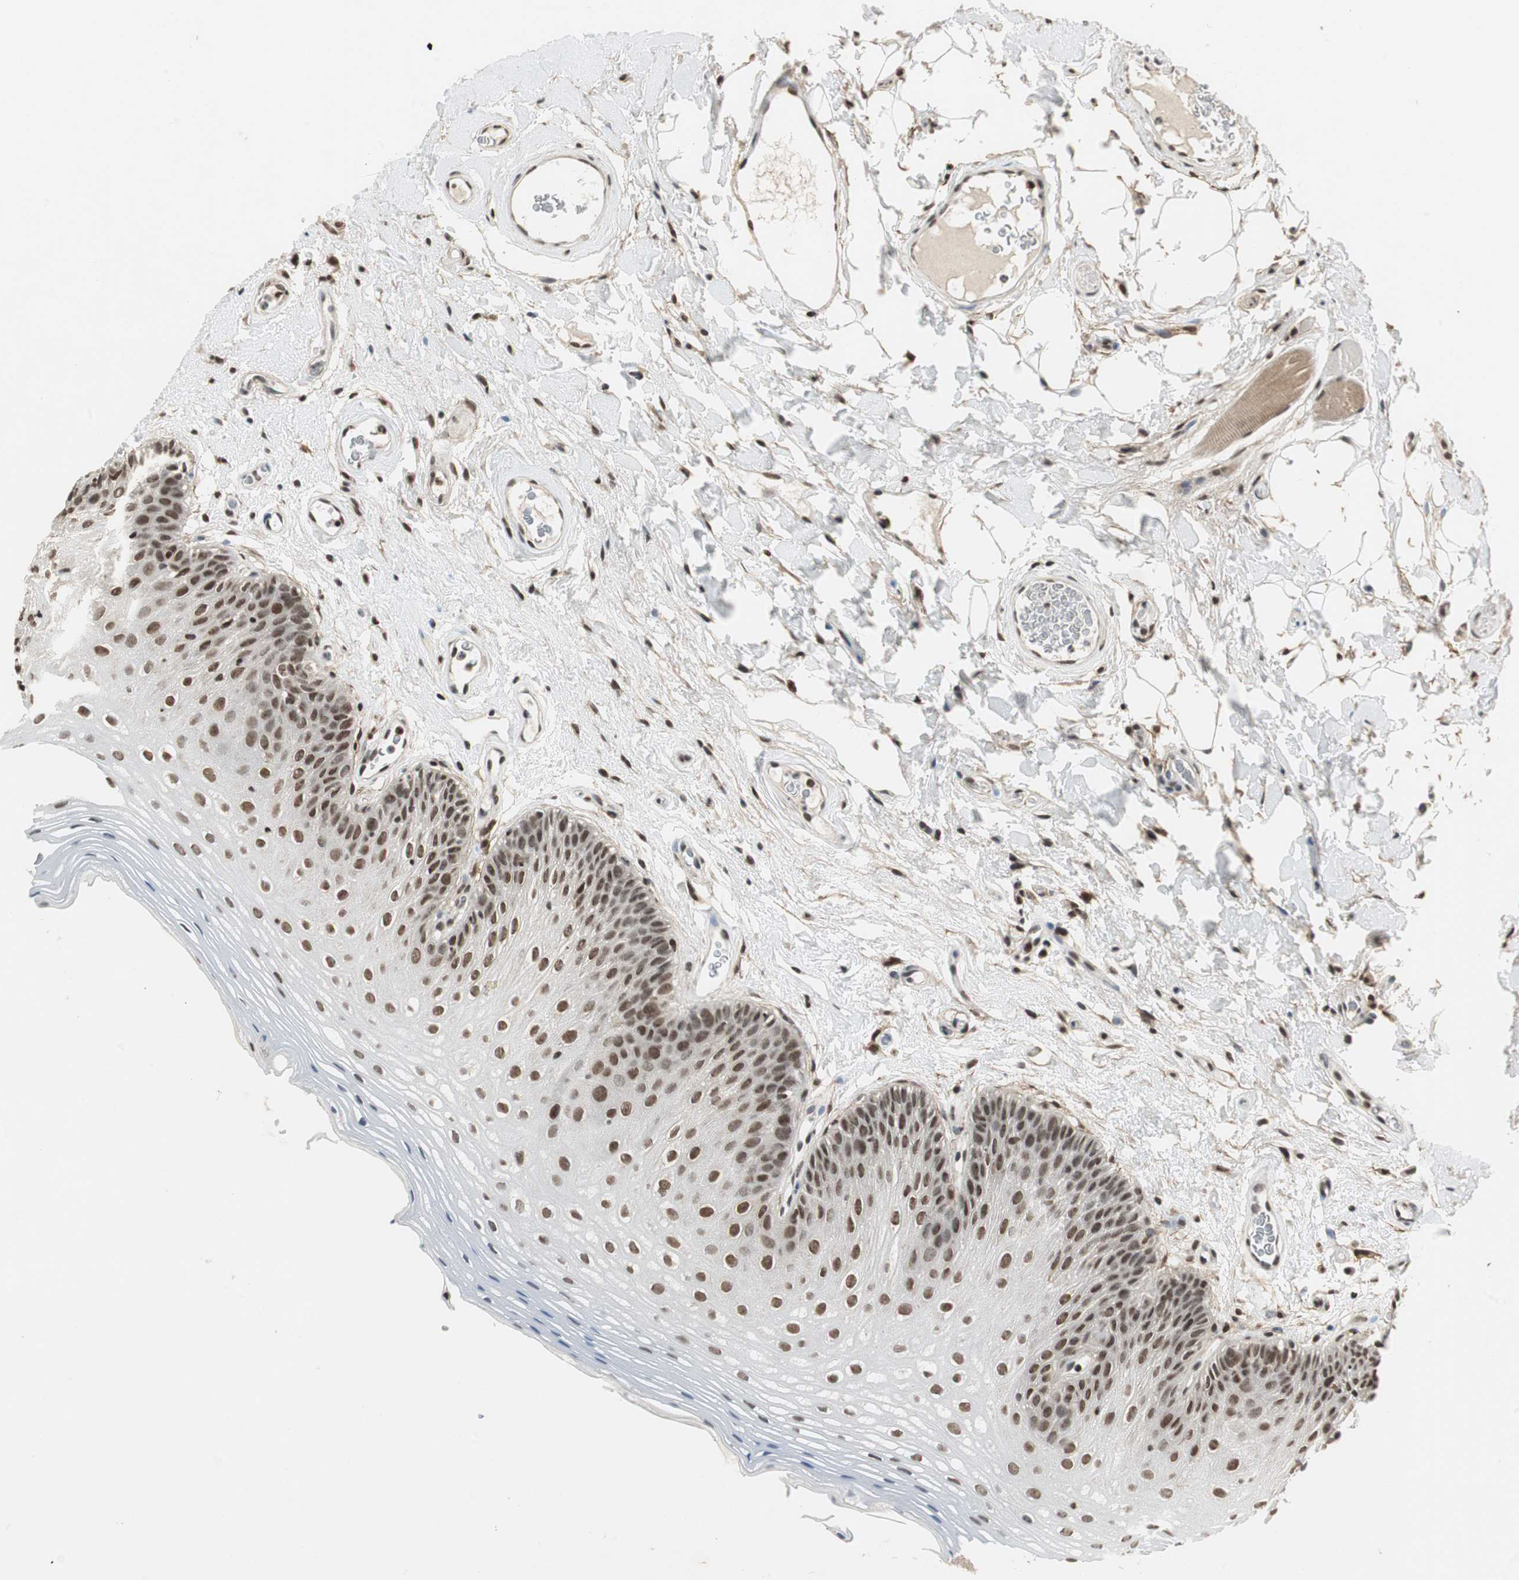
{"staining": {"intensity": "moderate", "quantity": ">75%", "location": "nuclear"}, "tissue": "oral mucosa", "cell_type": "Squamous epithelial cells", "image_type": "normal", "snomed": [{"axis": "morphology", "description": "Normal tissue, NOS"}, {"axis": "morphology", "description": "Squamous cell carcinoma, NOS"}, {"axis": "topography", "description": "Skeletal muscle"}, {"axis": "topography", "description": "Oral tissue"}], "caption": "Immunohistochemical staining of normal human oral mucosa displays >75% levels of moderate nuclear protein staining in about >75% of squamous epithelial cells. (brown staining indicates protein expression, while blue staining denotes nuclei).", "gene": "MKX", "patient": {"sex": "male", "age": 71}}